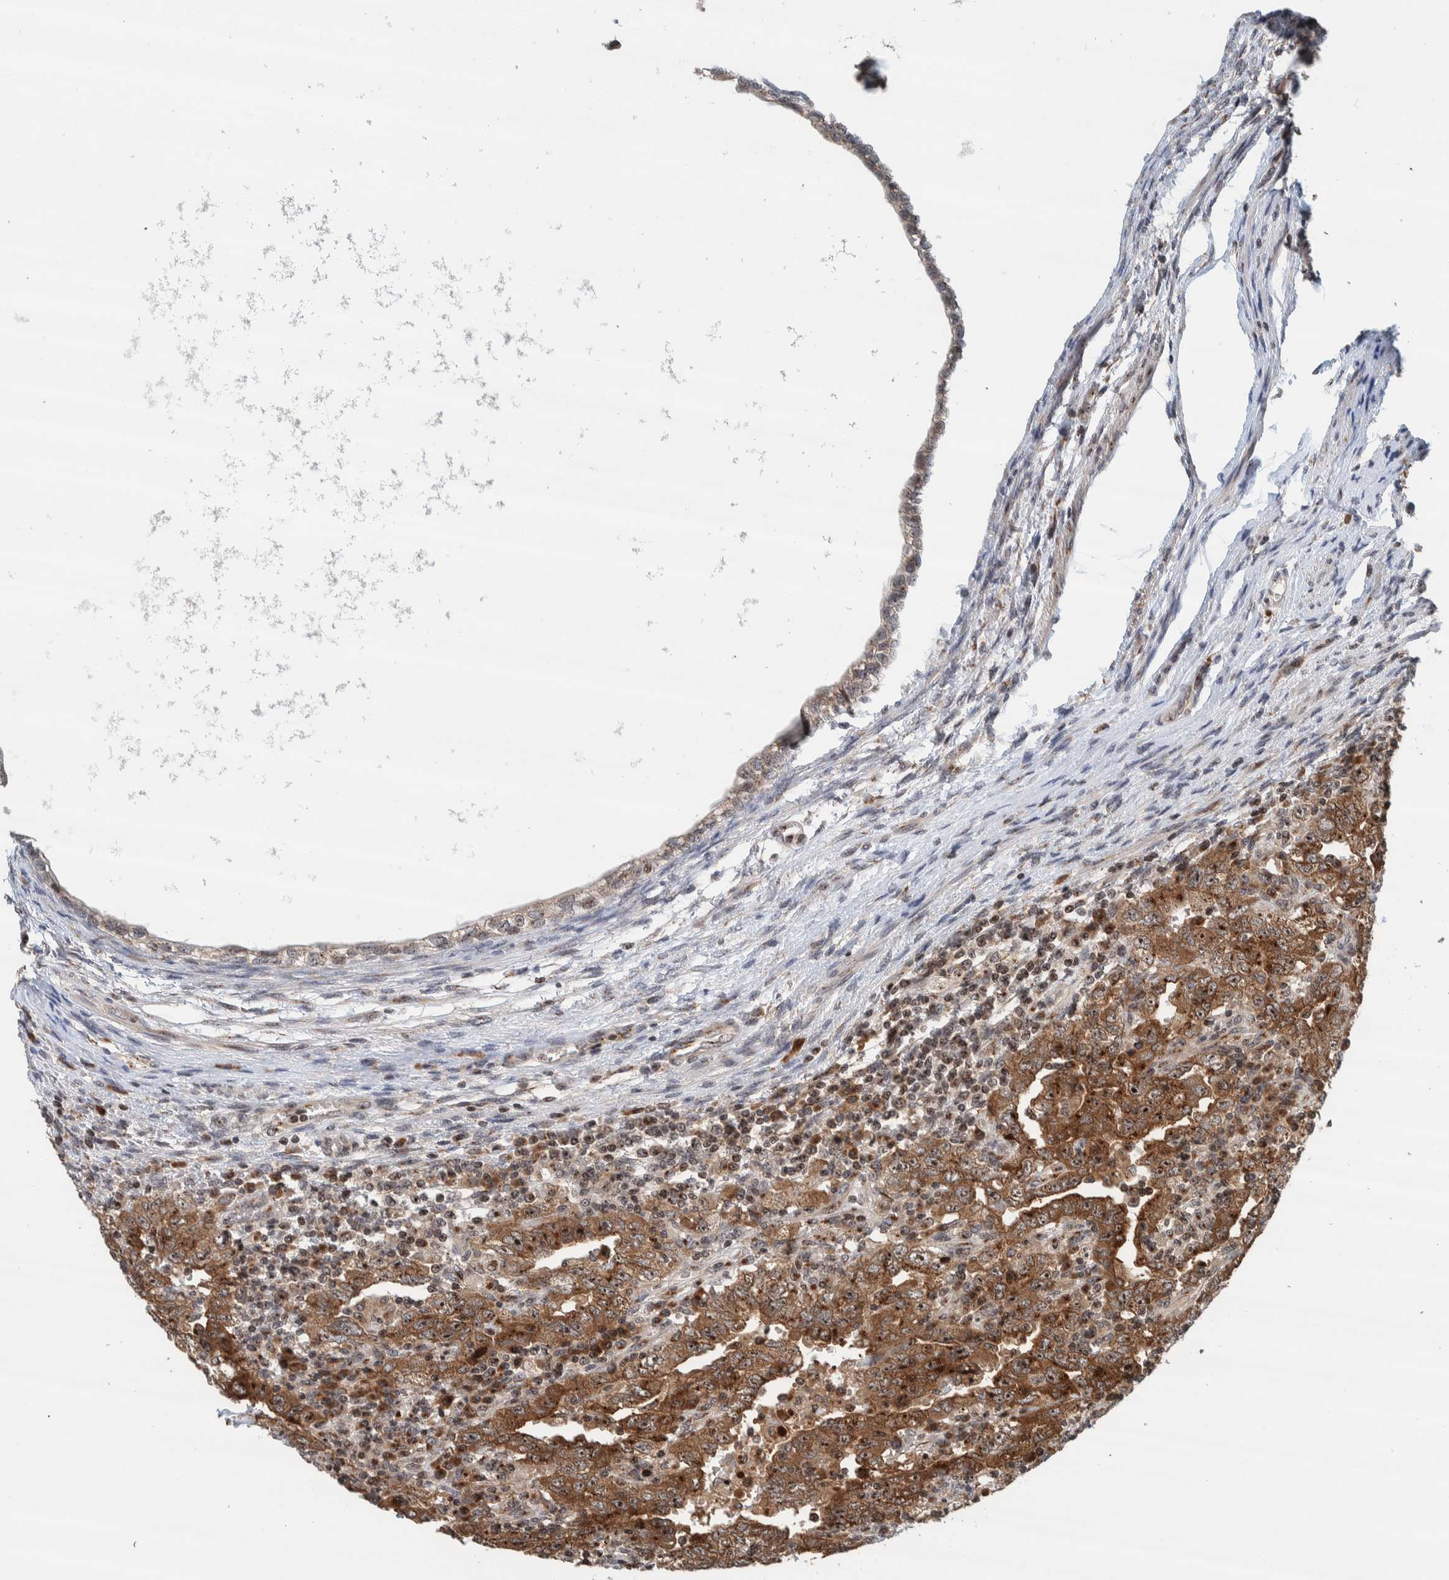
{"staining": {"intensity": "moderate", "quantity": ">75%", "location": "cytoplasmic/membranous"}, "tissue": "testis cancer", "cell_type": "Tumor cells", "image_type": "cancer", "snomed": [{"axis": "morphology", "description": "Carcinoma, Embryonal, NOS"}, {"axis": "topography", "description": "Testis"}], "caption": "Approximately >75% of tumor cells in testis cancer (embryonal carcinoma) exhibit moderate cytoplasmic/membranous protein staining as visualized by brown immunohistochemical staining.", "gene": "CCDC182", "patient": {"sex": "male", "age": 26}}